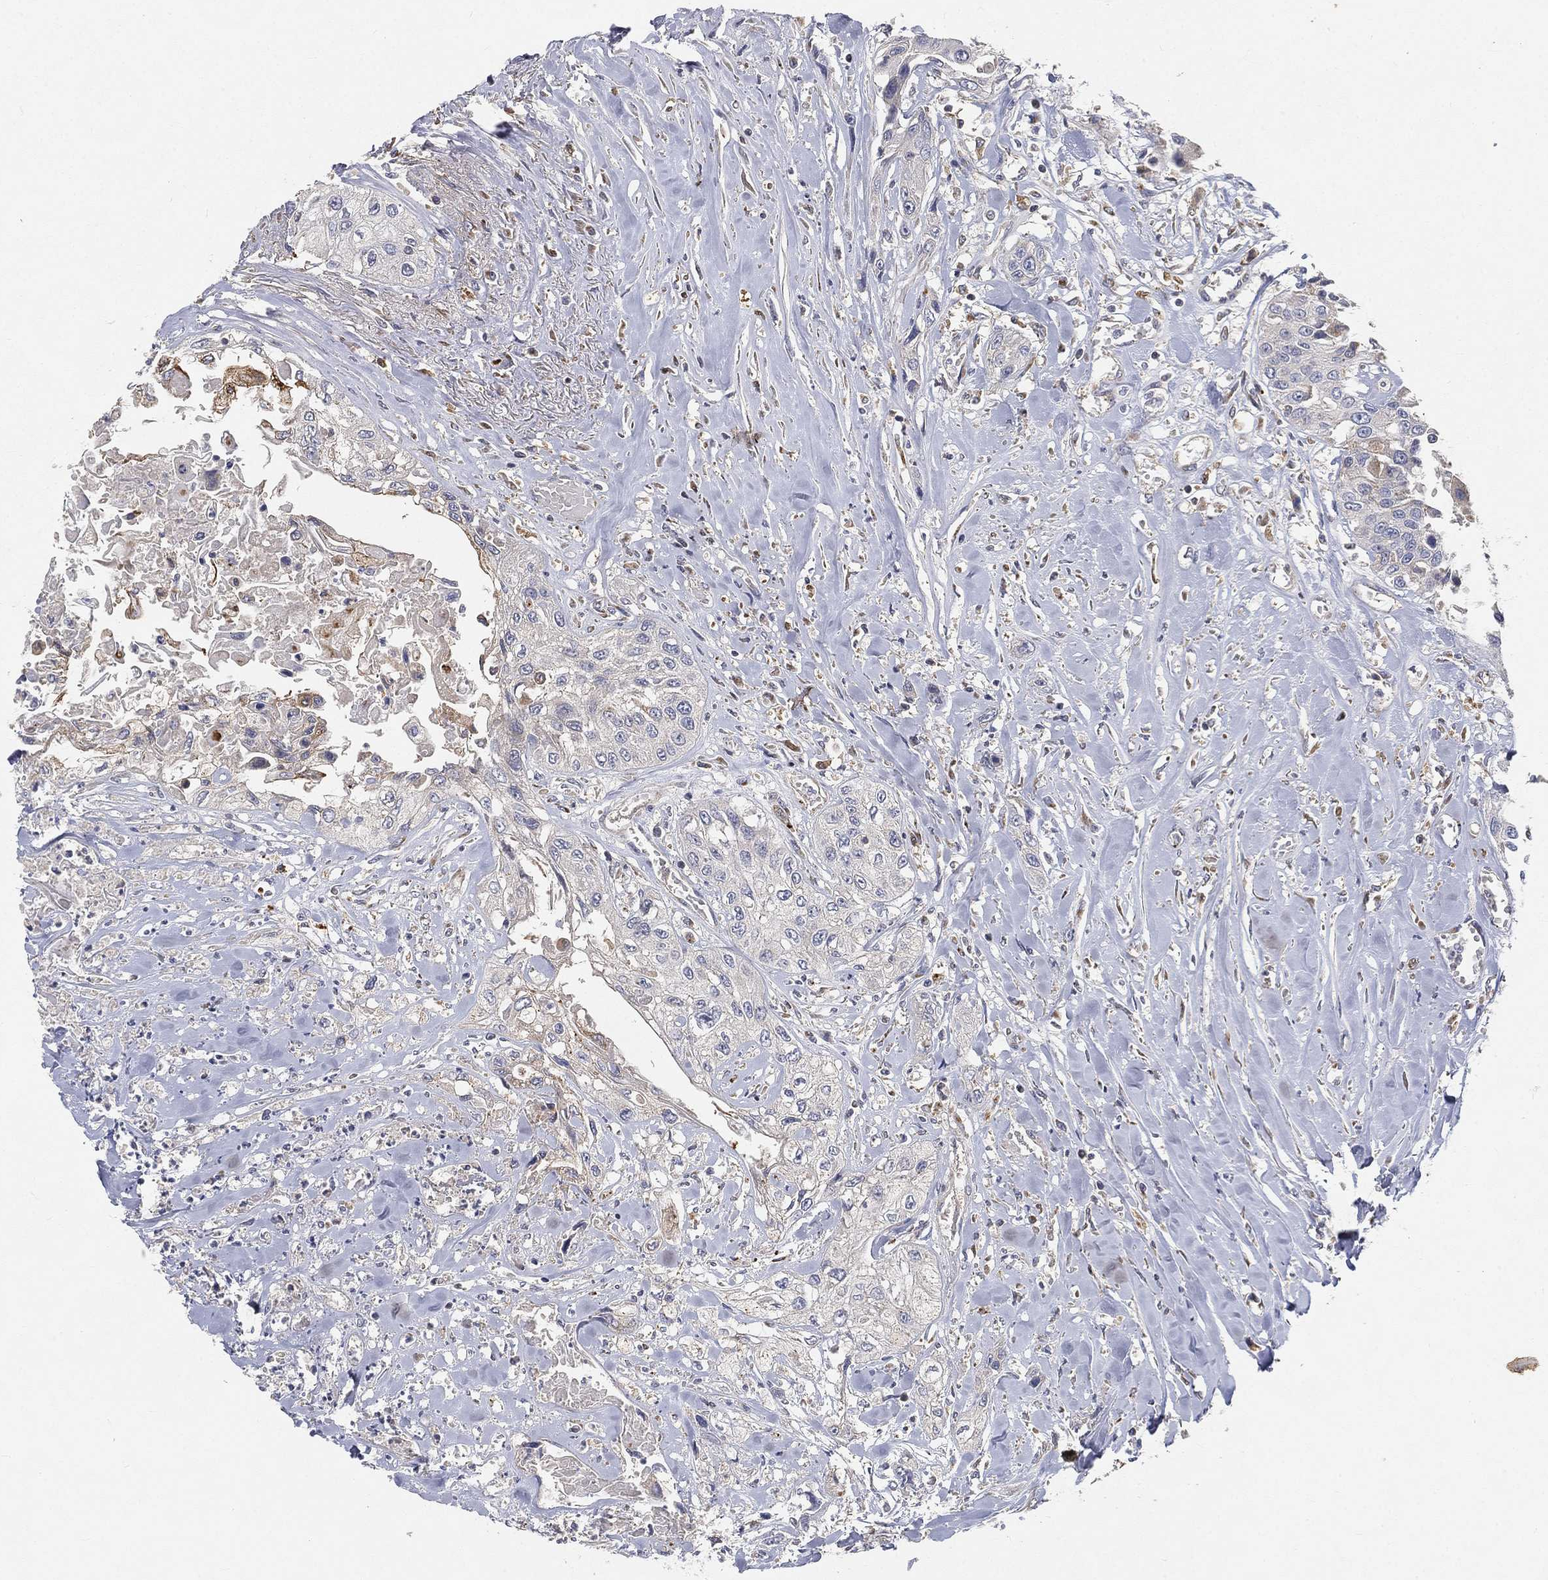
{"staining": {"intensity": "negative", "quantity": "none", "location": "none"}, "tissue": "head and neck cancer", "cell_type": "Tumor cells", "image_type": "cancer", "snomed": [{"axis": "morphology", "description": "Normal tissue, NOS"}, {"axis": "morphology", "description": "Squamous cell carcinoma, NOS"}, {"axis": "topography", "description": "Oral tissue"}, {"axis": "topography", "description": "Peripheral nerve tissue"}, {"axis": "topography", "description": "Head-Neck"}], "caption": "A photomicrograph of human head and neck squamous cell carcinoma is negative for staining in tumor cells.", "gene": "CTSL", "patient": {"sex": "female", "age": 59}}